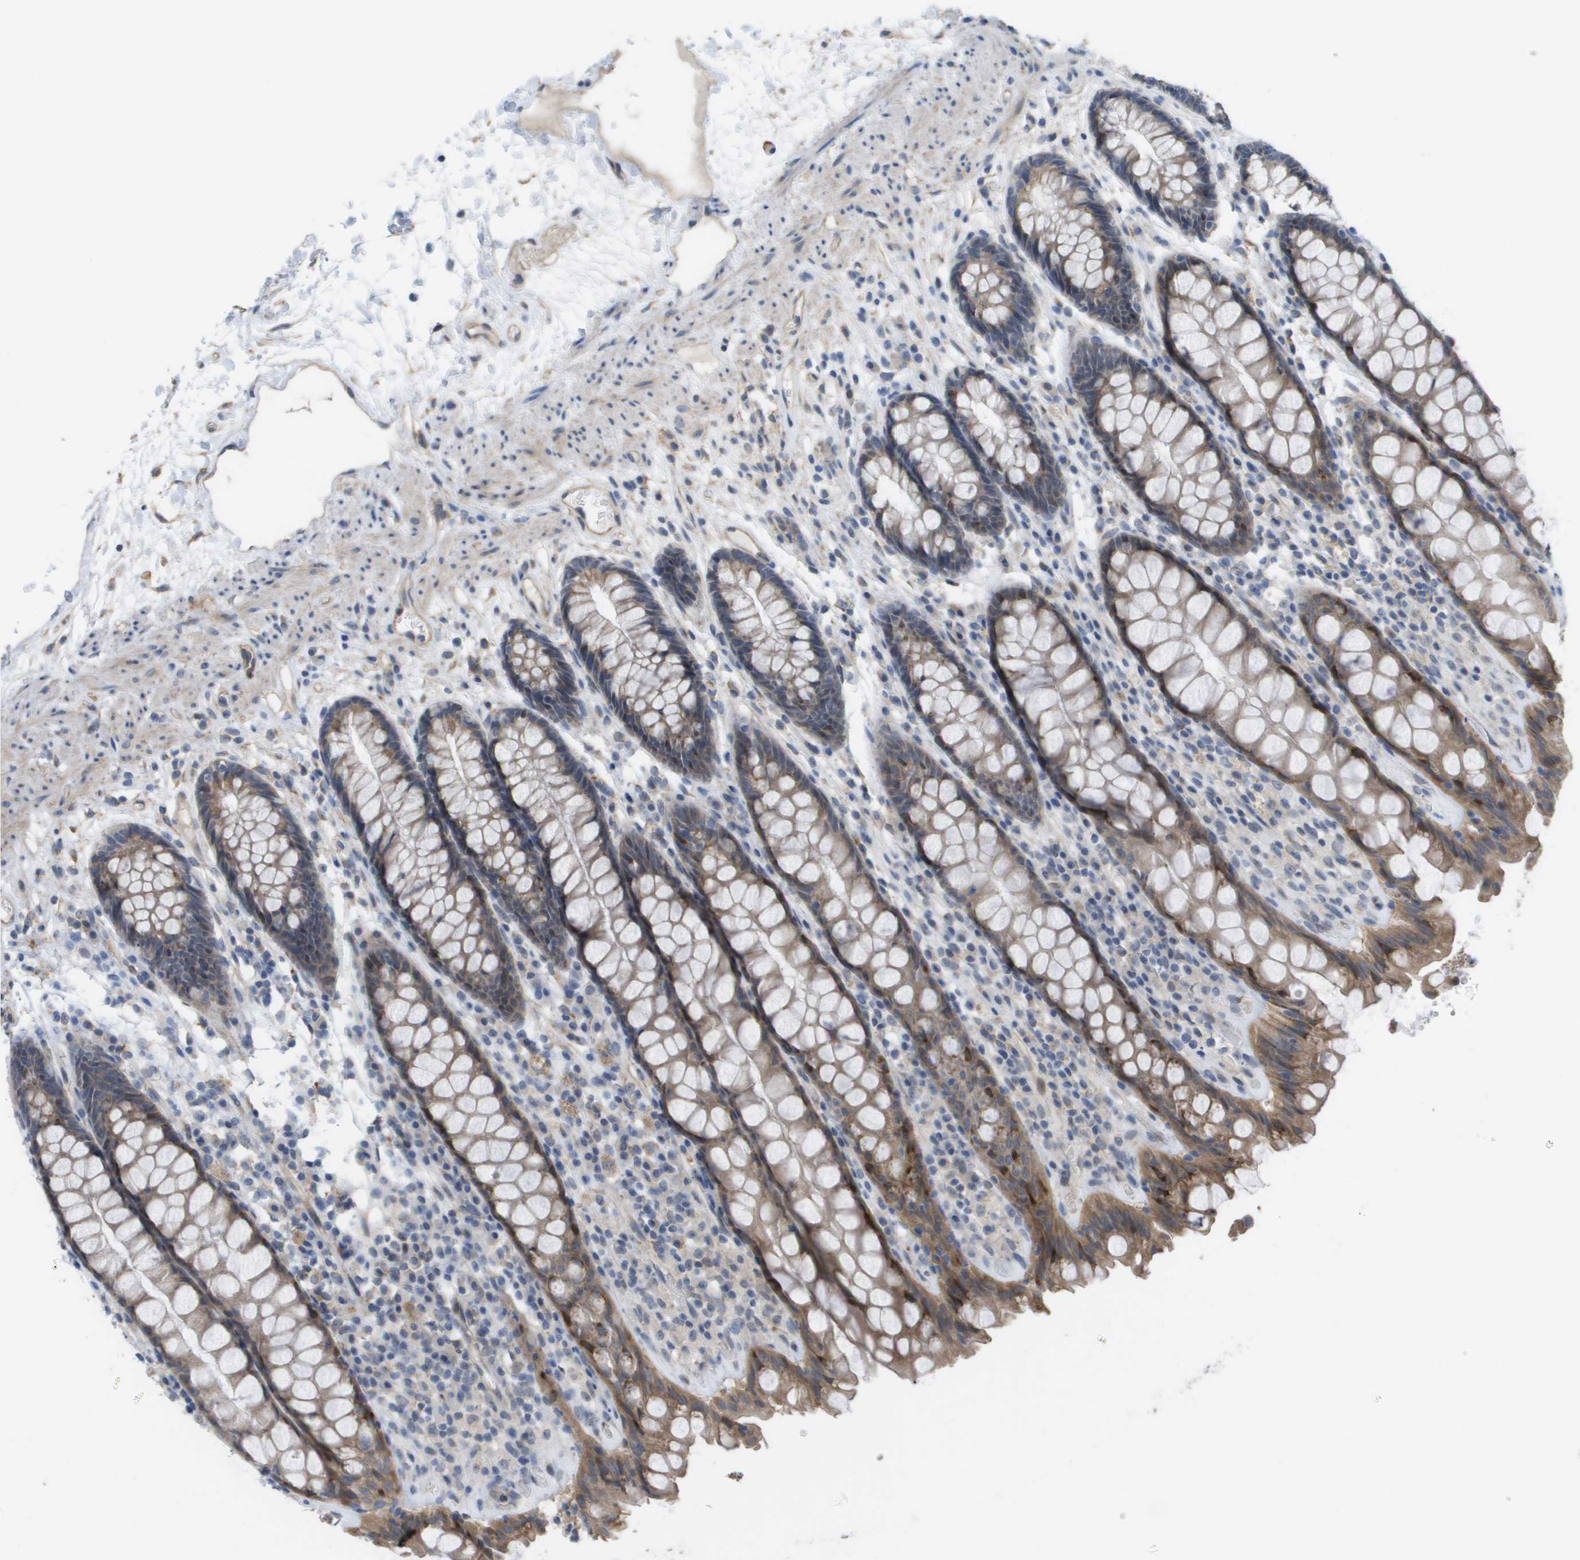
{"staining": {"intensity": "moderate", "quantity": ">75%", "location": "cytoplasmic/membranous"}, "tissue": "rectum", "cell_type": "Glandular cells", "image_type": "normal", "snomed": [{"axis": "morphology", "description": "Normal tissue, NOS"}, {"axis": "topography", "description": "Rectum"}], "caption": "Rectum stained with DAB immunohistochemistry exhibits medium levels of moderate cytoplasmic/membranous positivity in approximately >75% of glandular cells.", "gene": "MTARC2", "patient": {"sex": "male", "age": 64}}